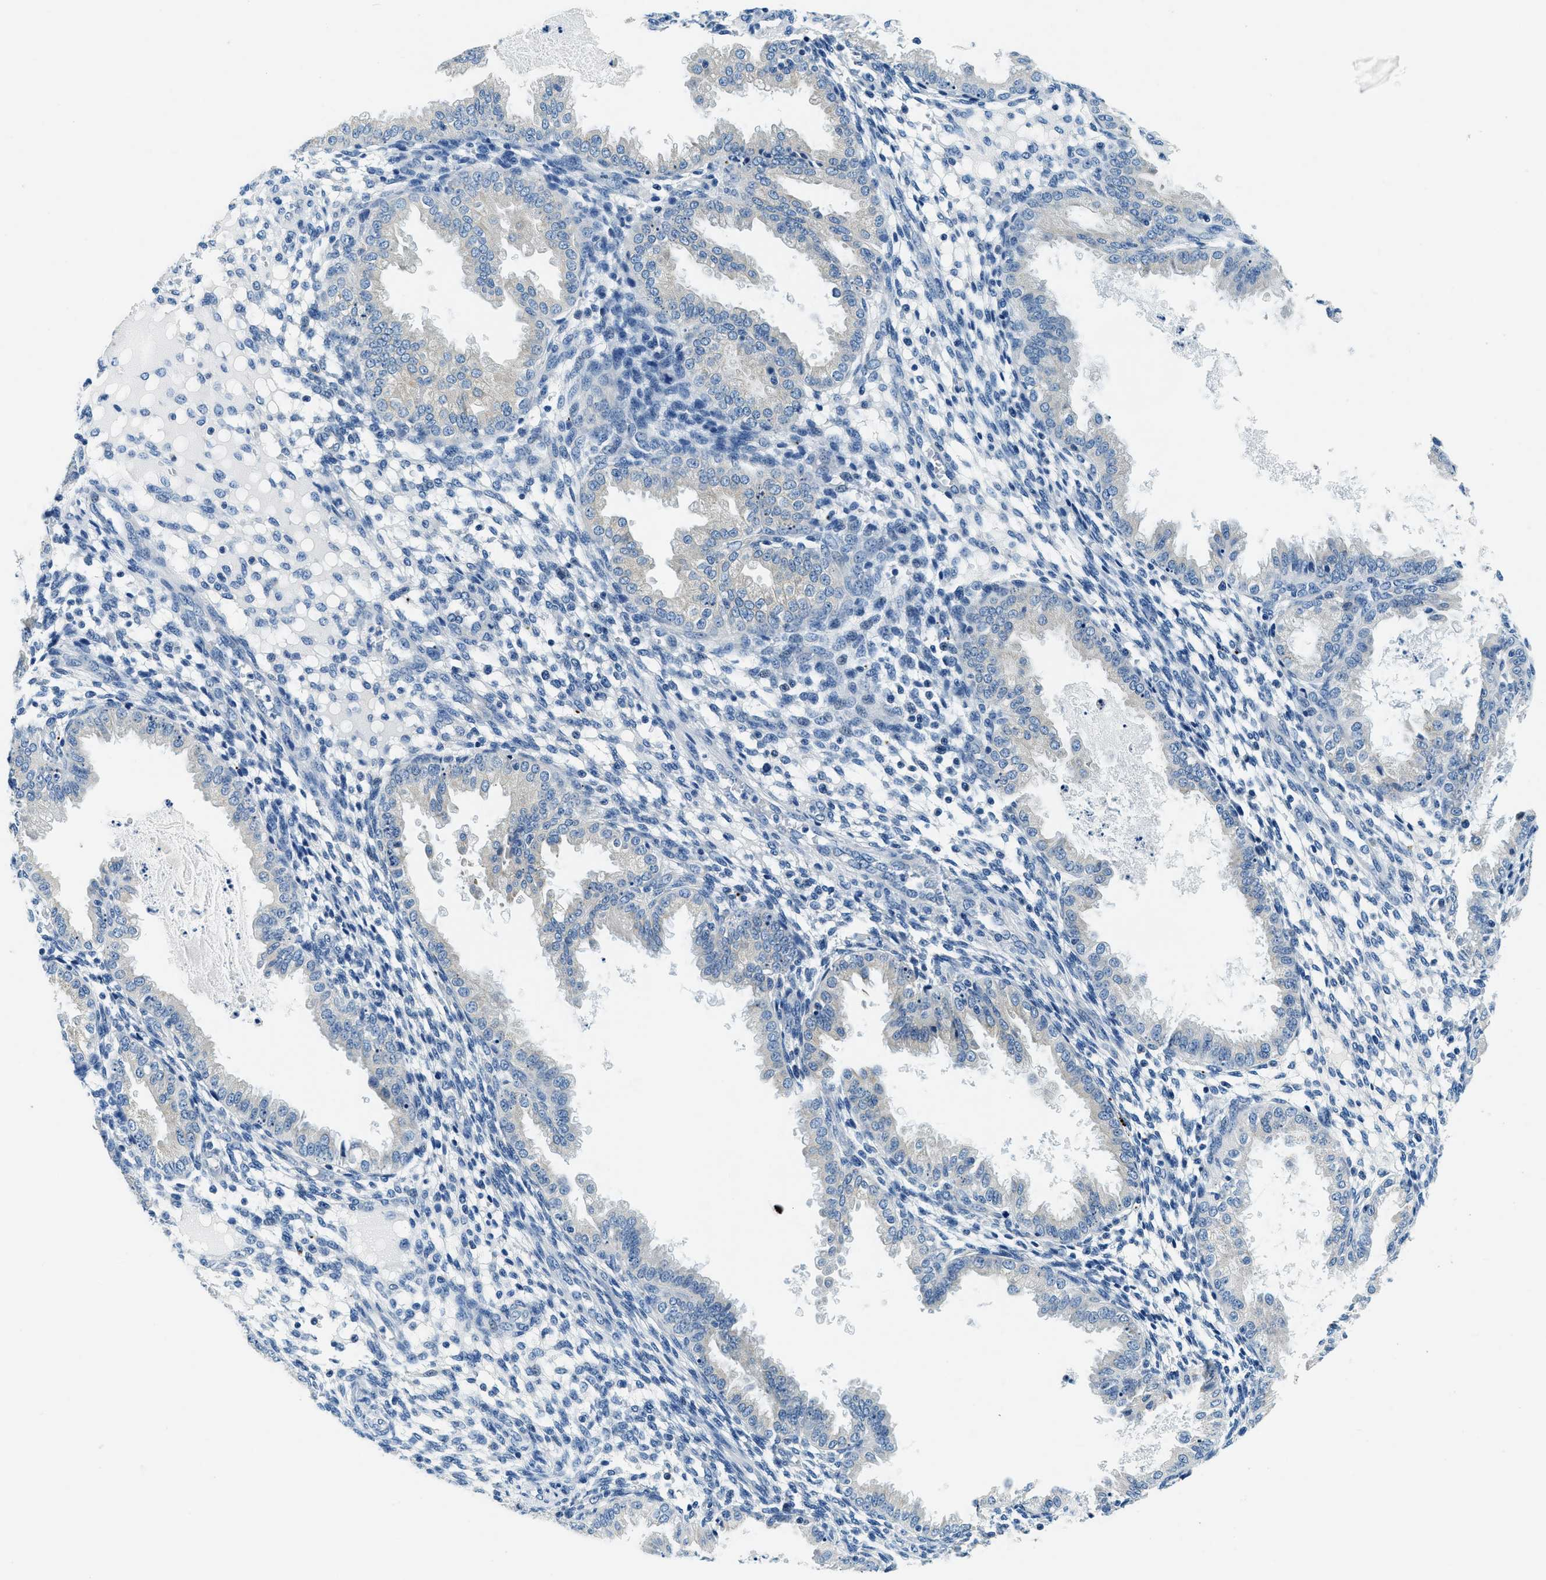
{"staining": {"intensity": "negative", "quantity": "none", "location": "none"}, "tissue": "endometrium", "cell_type": "Cells in endometrial stroma", "image_type": "normal", "snomed": [{"axis": "morphology", "description": "Normal tissue, NOS"}, {"axis": "topography", "description": "Endometrium"}], "caption": "The image shows no significant expression in cells in endometrial stroma of endometrium.", "gene": "UBAC2", "patient": {"sex": "female", "age": 33}}